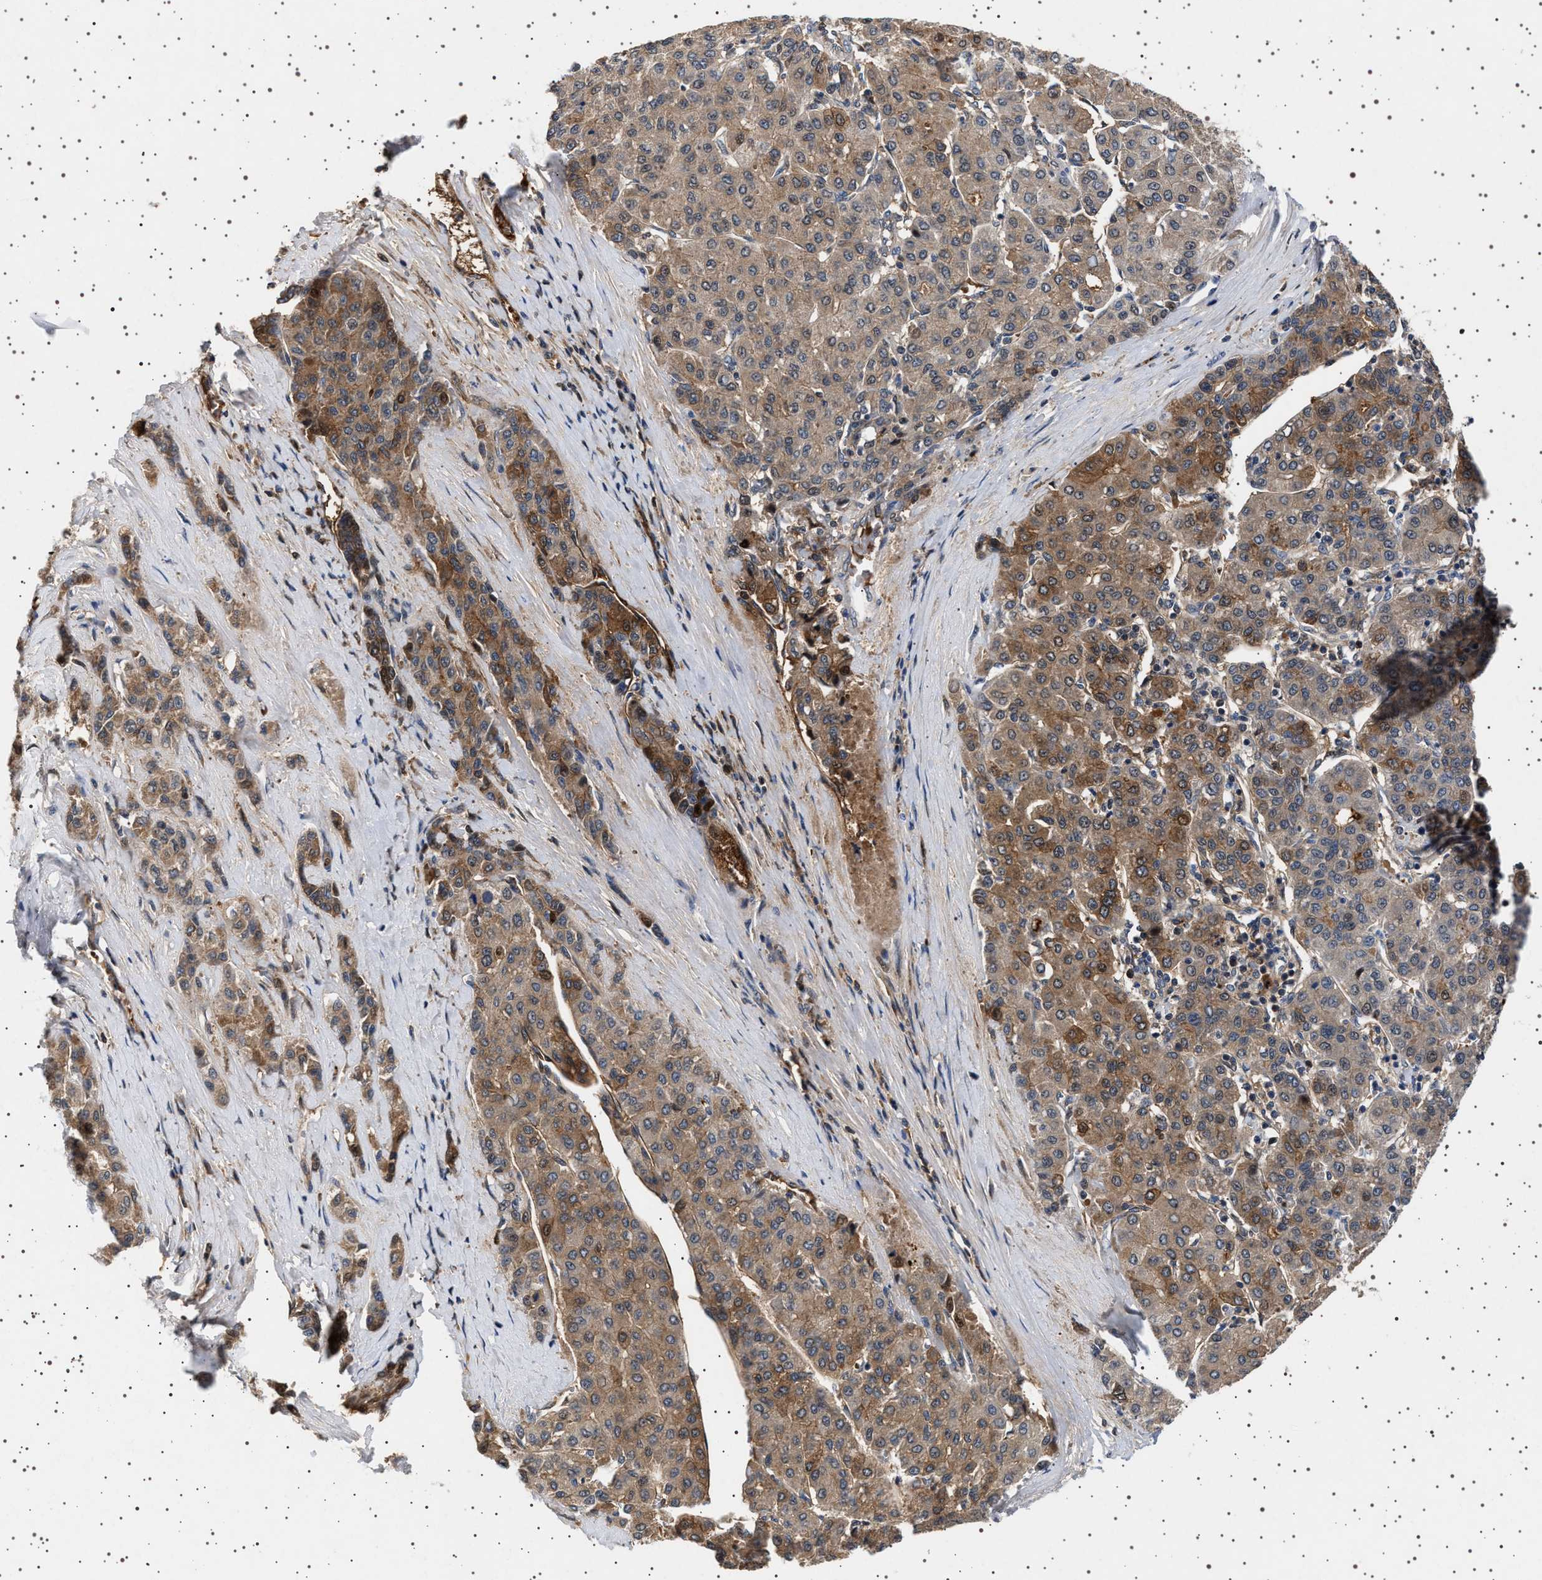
{"staining": {"intensity": "moderate", "quantity": ">75%", "location": "cytoplasmic/membranous"}, "tissue": "liver cancer", "cell_type": "Tumor cells", "image_type": "cancer", "snomed": [{"axis": "morphology", "description": "Carcinoma, Hepatocellular, NOS"}, {"axis": "topography", "description": "Liver"}], "caption": "DAB immunohistochemical staining of liver cancer (hepatocellular carcinoma) demonstrates moderate cytoplasmic/membranous protein positivity in about >75% of tumor cells.", "gene": "FICD", "patient": {"sex": "male", "age": 65}}